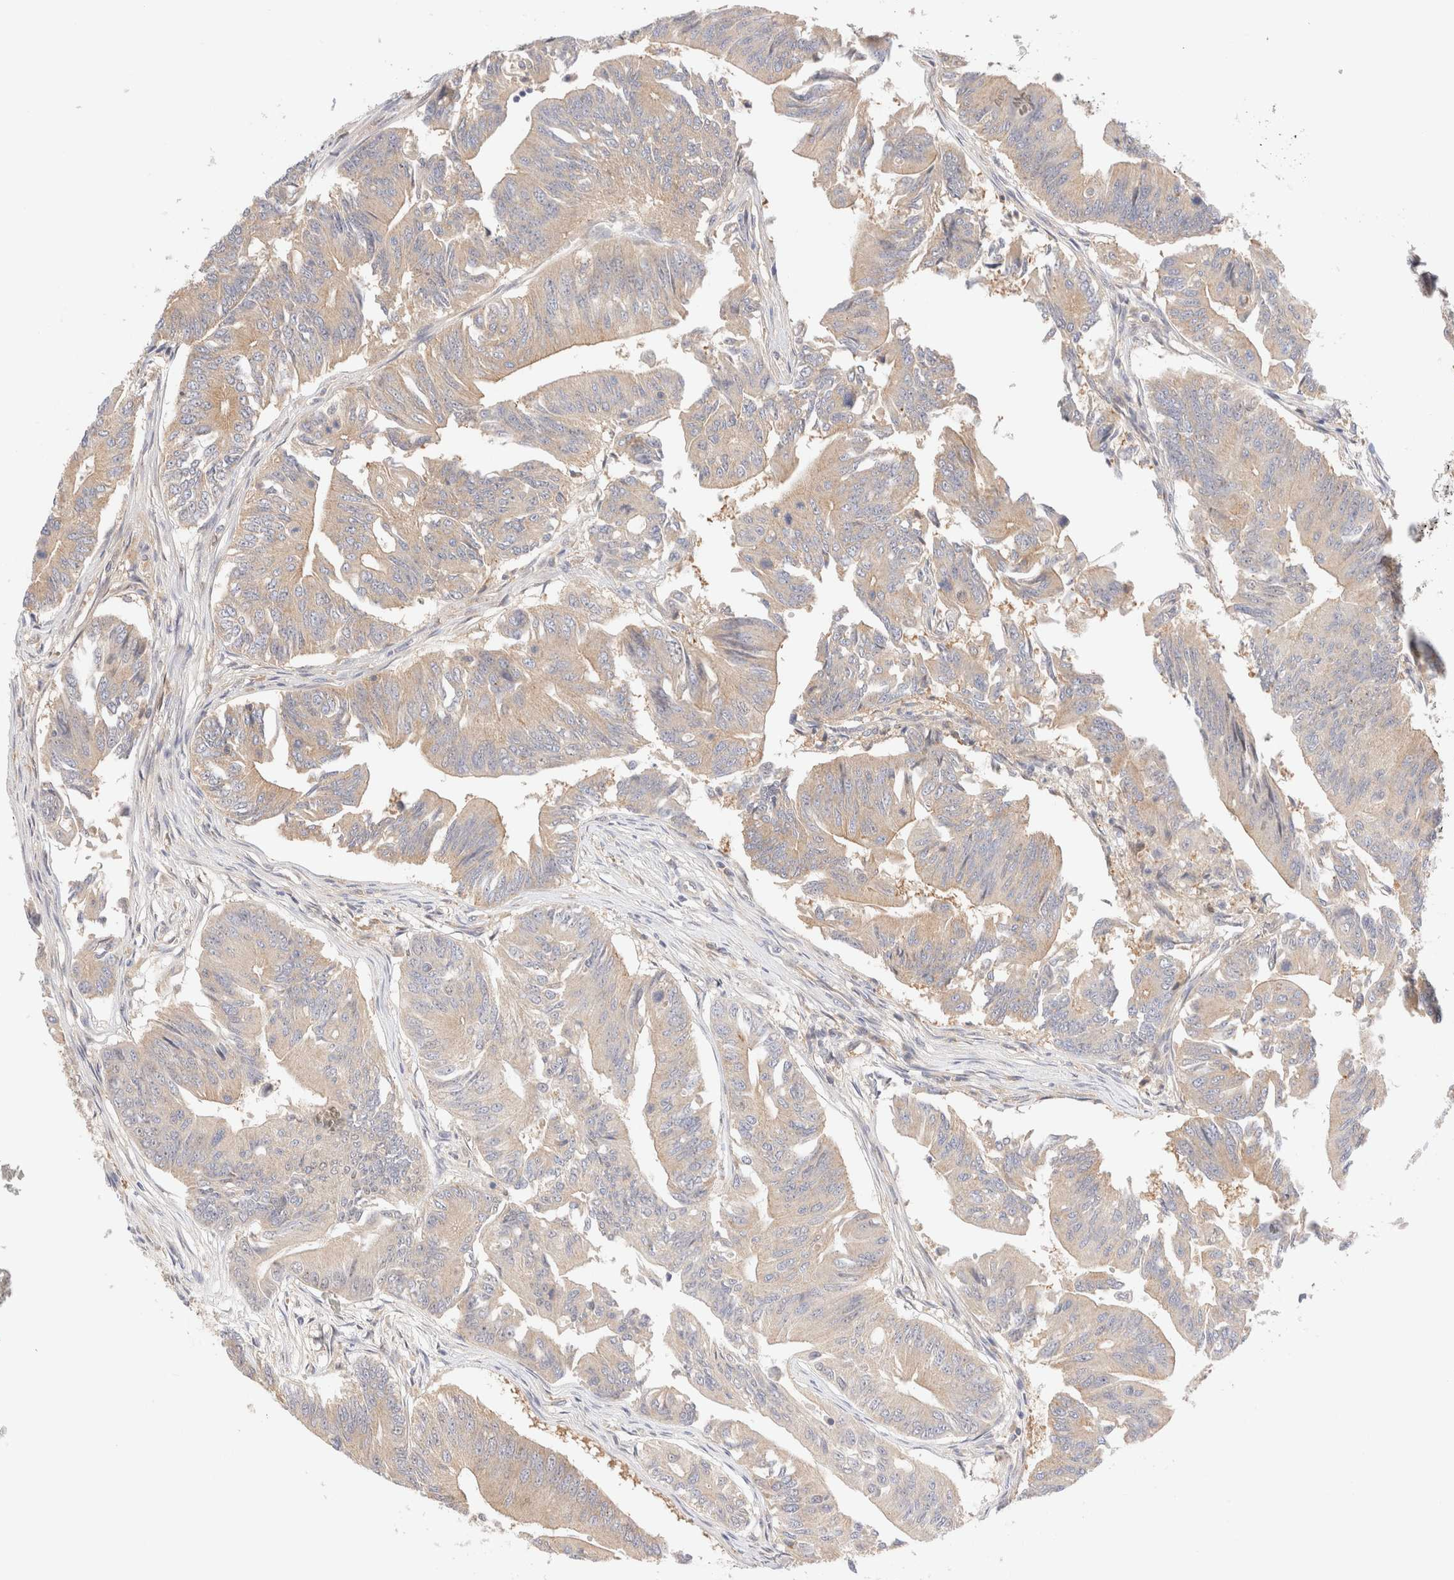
{"staining": {"intensity": "weak", "quantity": ">75%", "location": "cytoplasmic/membranous"}, "tissue": "colorectal cancer", "cell_type": "Tumor cells", "image_type": "cancer", "snomed": [{"axis": "morphology", "description": "Adenoma, NOS"}, {"axis": "morphology", "description": "Adenocarcinoma, NOS"}, {"axis": "topography", "description": "Colon"}], "caption": "A low amount of weak cytoplasmic/membranous expression is appreciated in about >75% of tumor cells in colorectal adenoma tissue.", "gene": "RABEP1", "patient": {"sex": "male", "age": 79}}